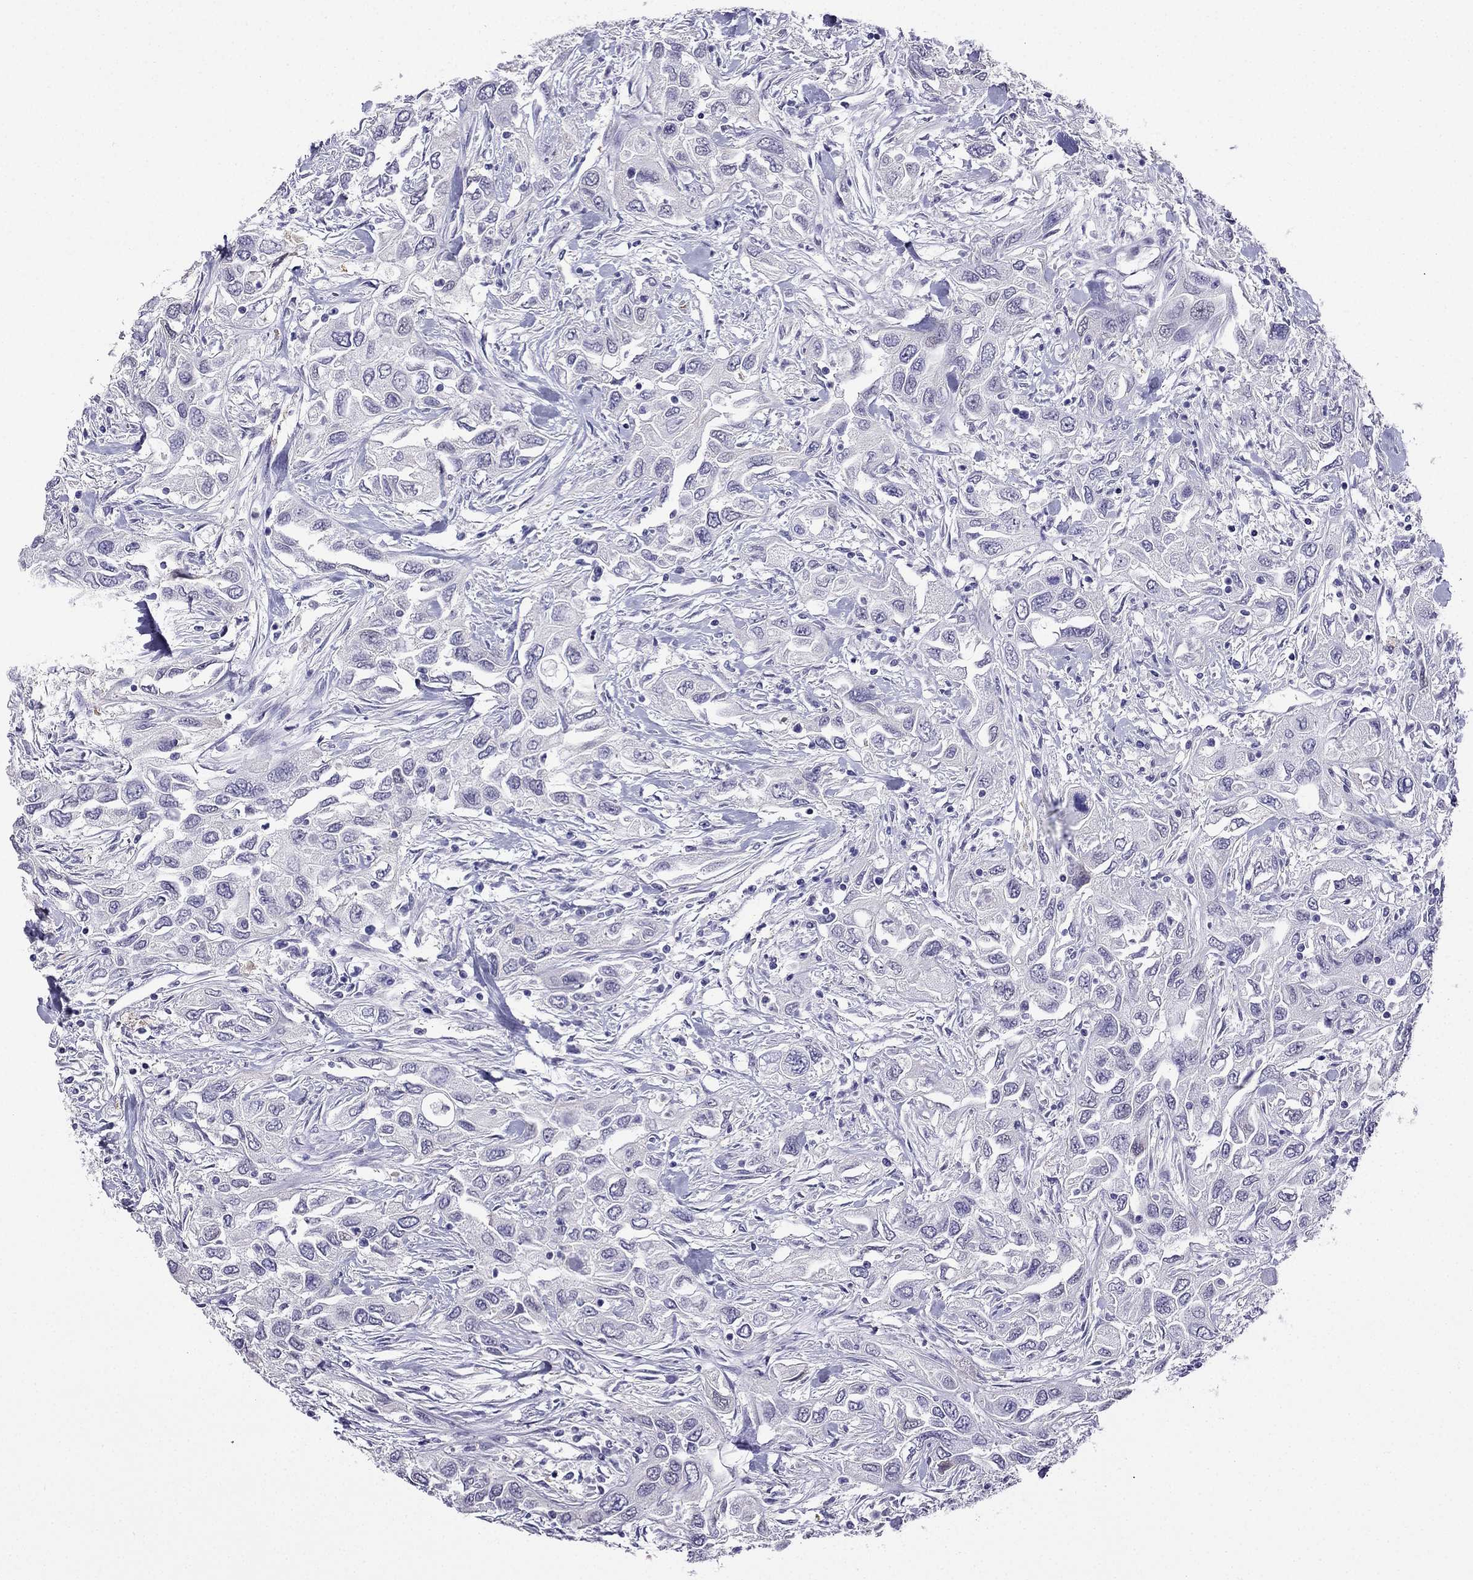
{"staining": {"intensity": "negative", "quantity": "none", "location": "none"}, "tissue": "urothelial cancer", "cell_type": "Tumor cells", "image_type": "cancer", "snomed": [{"axis": "morphology", "description": "Urothelial carcinoma, High grade"}, {"axis": "topography", "description": "Urinary bladder"}], "caption": "This is a micrograph of IHC staining of urothelial cancer, which shows no staining in tumor cells.", "gene": "KCNJ10", "patient": {"sex": "male", "age": 76}}